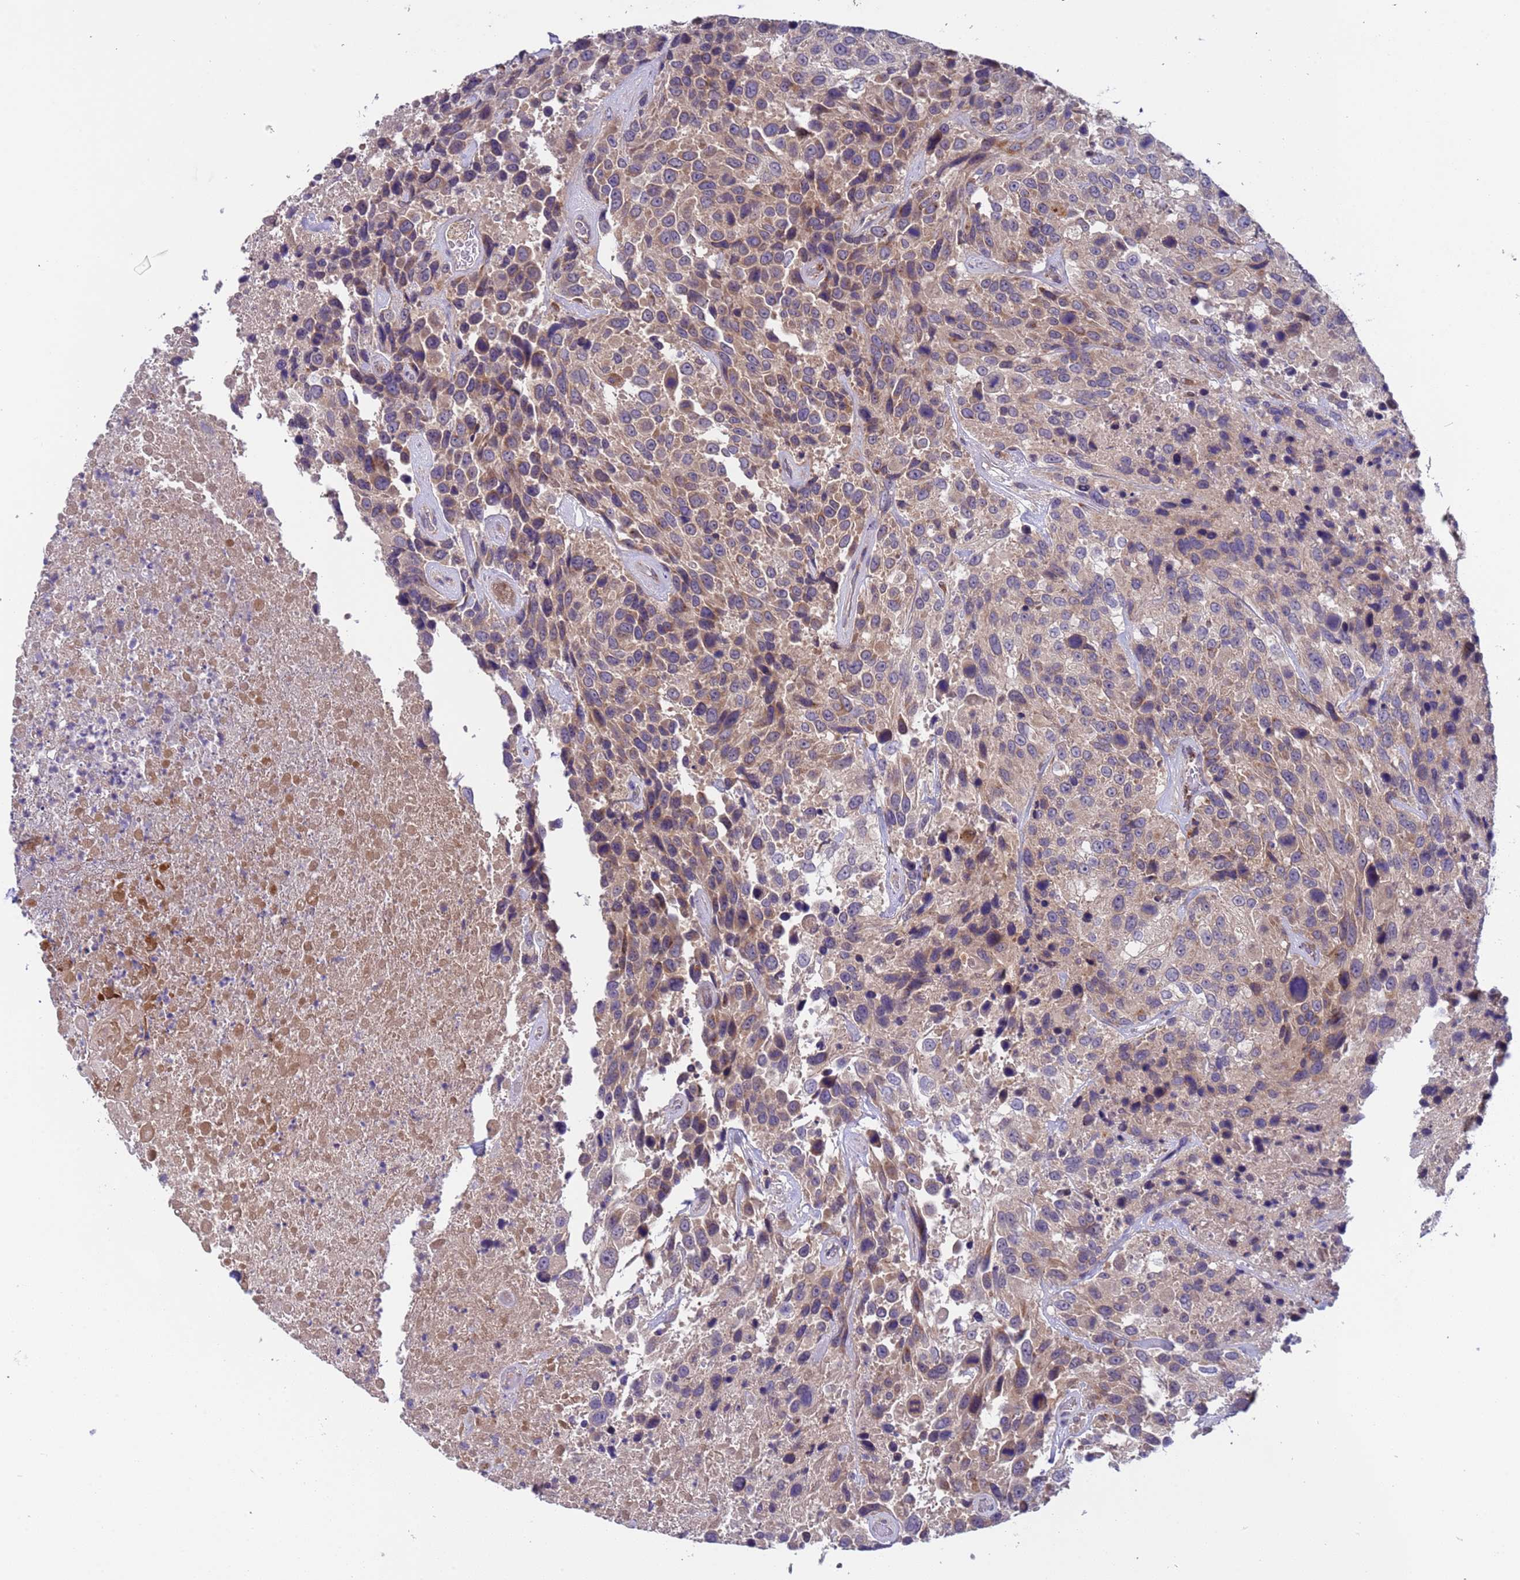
{"staining": {"intensity": "moderate", "quantity": "25%-75%", "location": "cytoplasmic/membranous"}, "tissue": "urothelial cancer", "cell_type": "Tumor cells", "image_type": "cancer", "snomed": [{"axis": "morphology", "description": "Urothelial carcinoma, High grade"}, {"axis": "topography", "description": "Urinary bladder"}], "caption": "Immunohistochemical staining of human high-grade urothelial carcinoma displays medium levels of moderate cytoplasmic/membranous protein expression in about 25%-75% of tumor cells.", "gene": "ZNF248", "patient": {"sex": "female", "age": 70}}